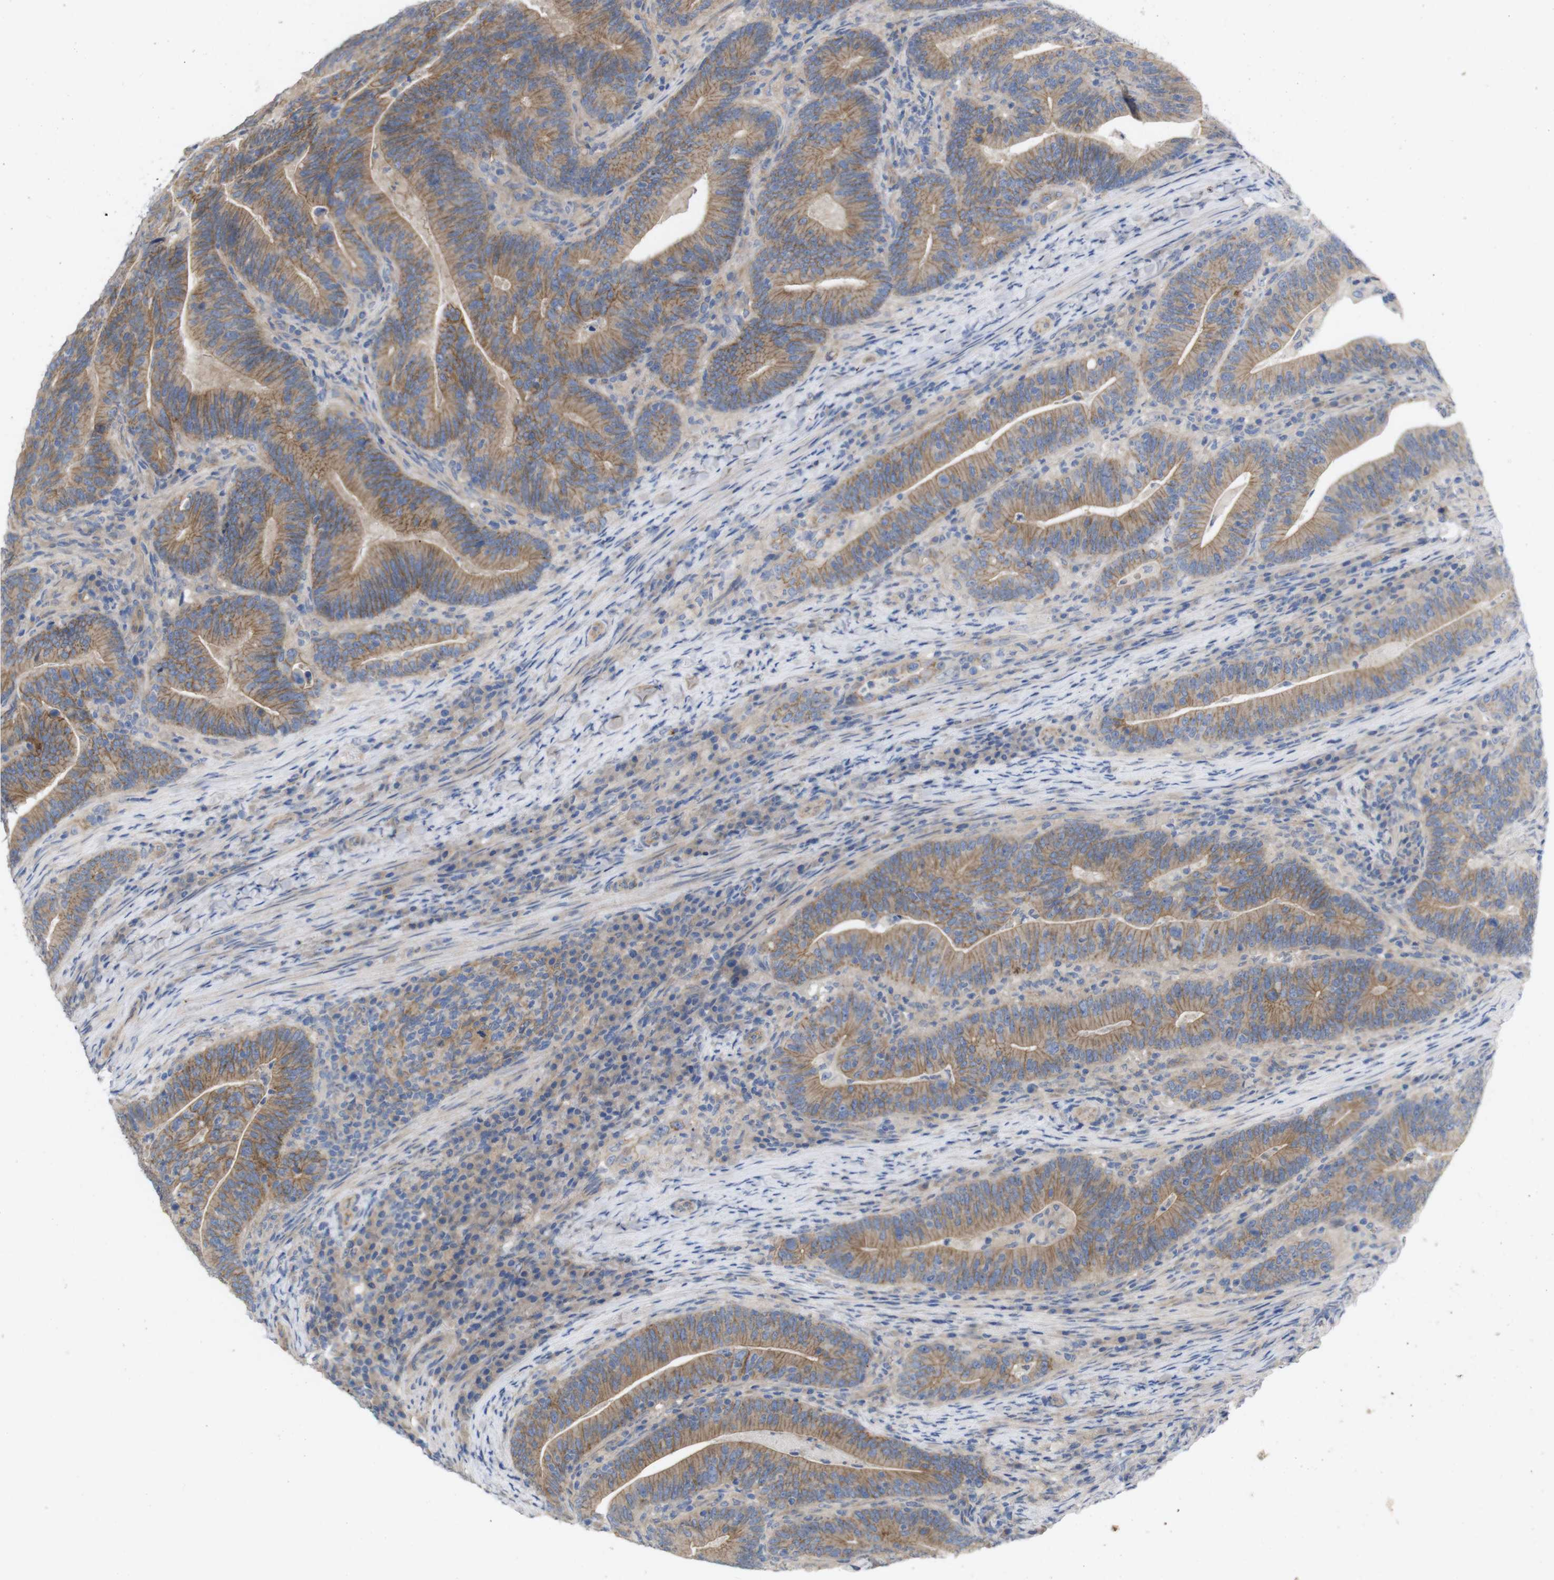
{"staining": {"intensity": "moderate", "quantity": ">75%", "location": "cytoplasmic/membranous"}, "tissue": "colorectal cancer", "cell_type": "Tumor cells", "image_type": "cancer", "snomed": [{"axis": "morphology", "description": "Normal tissue, NOS"}, {"axis": "morphology", "description": "Adenocarcinoma, NOS"}, {"axis": "topography", "description": "Colon"}], "caption": "Colorectal adenocarcinoma stained with a protein marker demonstrates moderate staining in tumor cells.", "gene": "KIDINS220", "patient": {"sex": "female", "age": 66}}